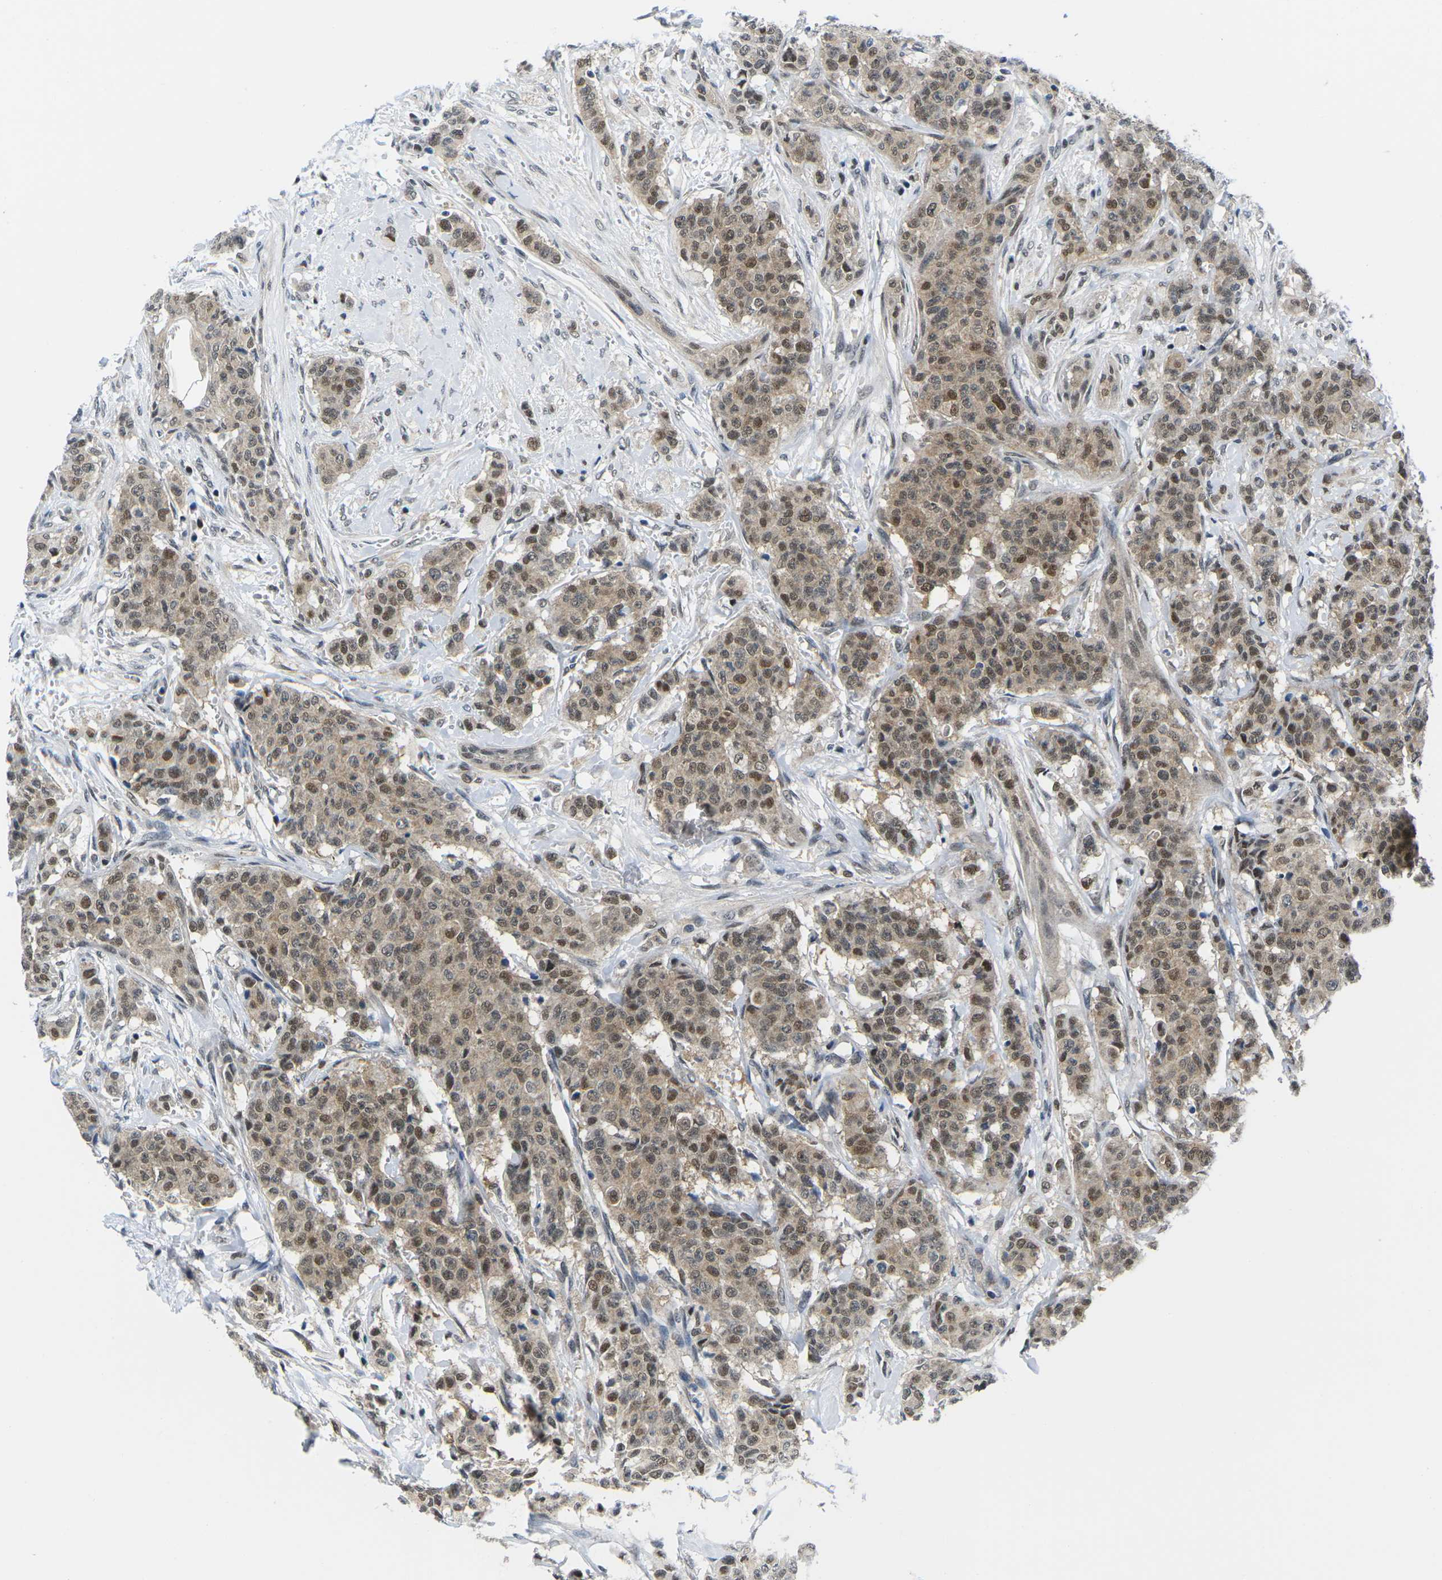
{"staining": {"intensity": "moderate", "quantity": ">75%", "location": "cytoplasmic/membranous,nuclear"}, "tissue": "breast cancer", "cell_type": "Tumor cells", "image_type": "cancer", "snomed": [{"axis": "morphology", "description": "Normal tissue, NOS"}, {"axis": "morphology", "description": "Duct carcinoma"}, {"axis": "topography", "description": "Breast"}], "caption": "A medium amount of moderate cytoplasmic/membranous and nuclear positivity is identified in about >75% of tumor cells in breast intraductal carcinoma tissue.", "gene": "UBA7", "patient": {"sex": "female", "age": 40}}